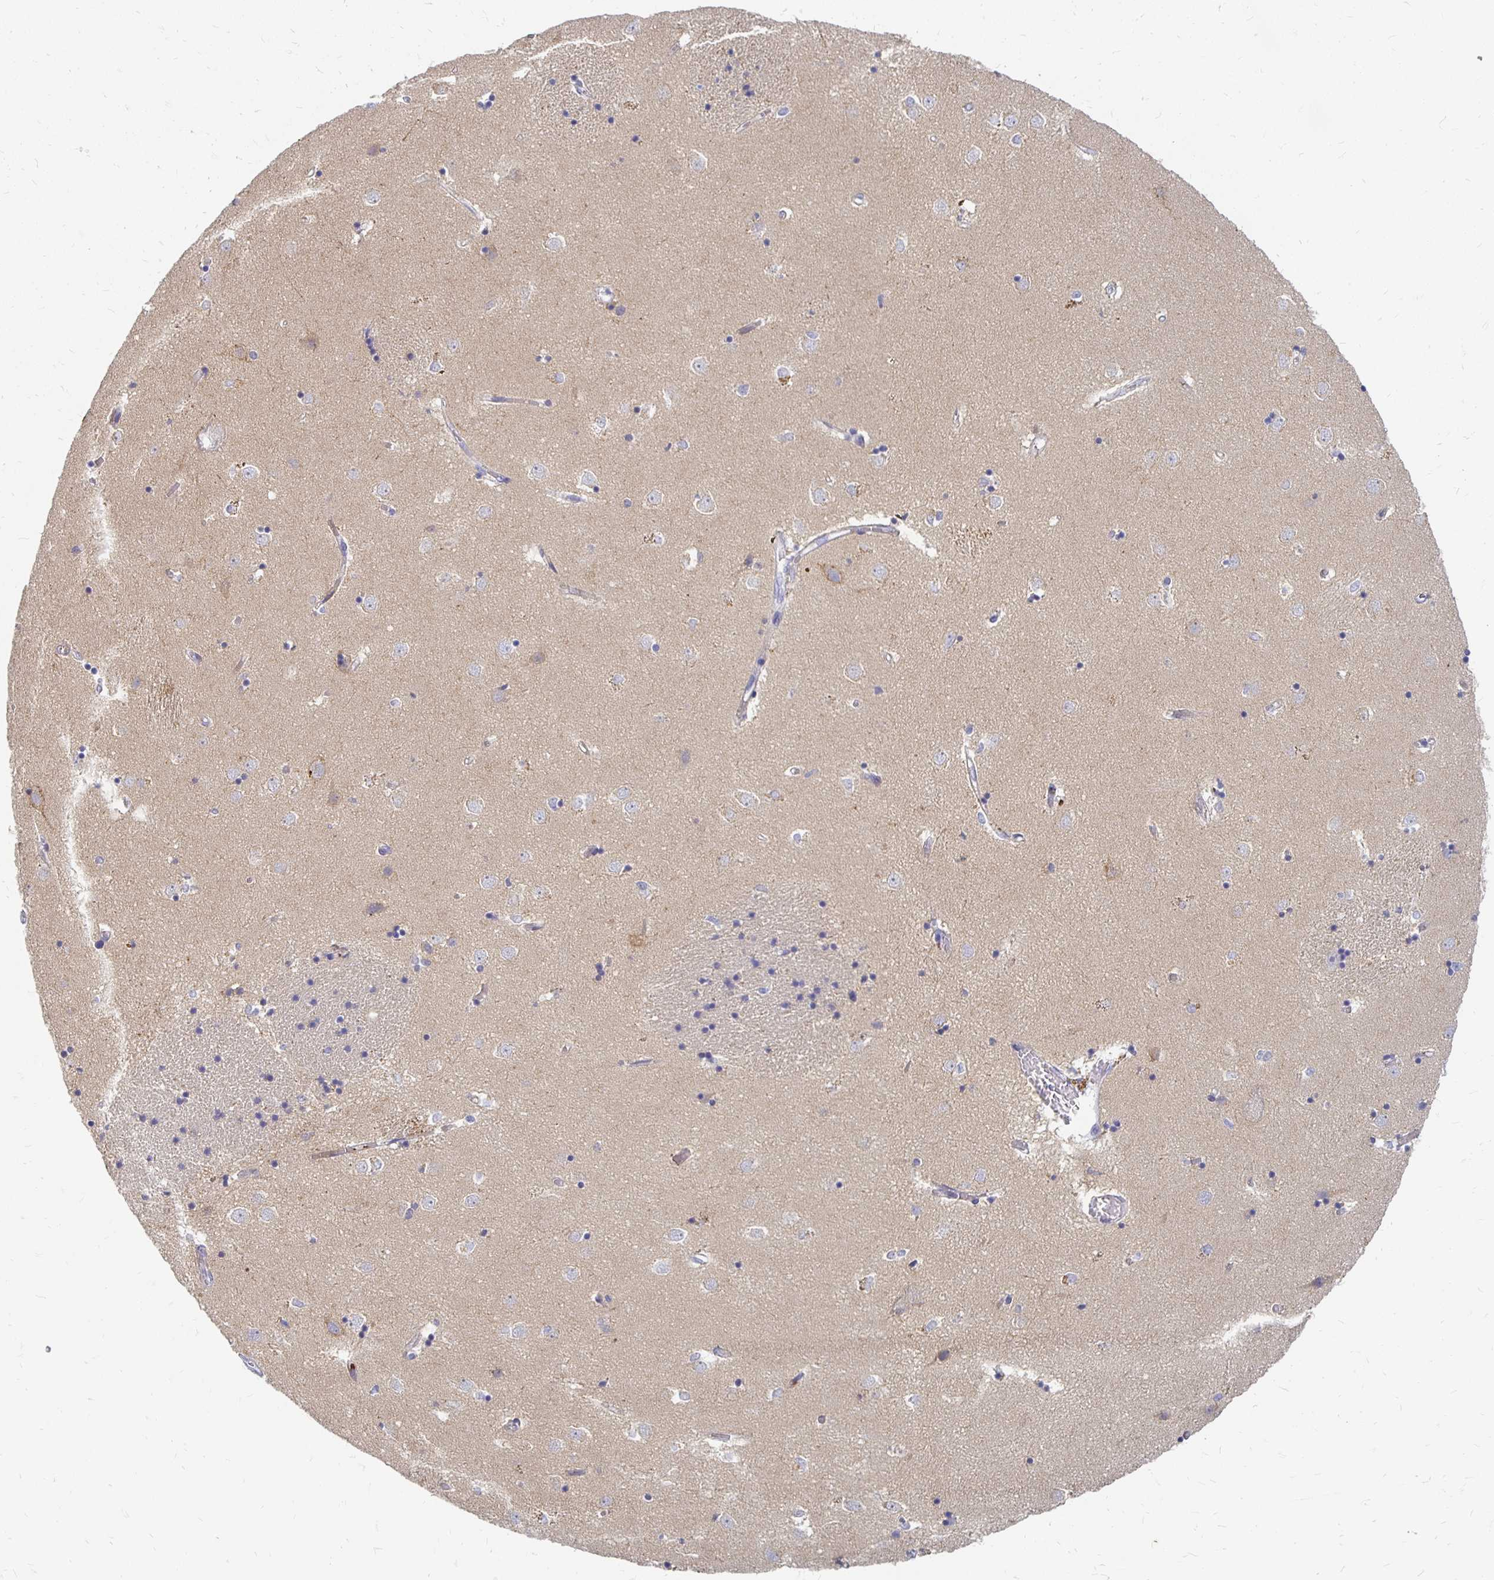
{"staining": {"intensity": "negative", "quantity": "none", "location": "none"}, "tissue": "caudate", "cell_type": "Glial cells", "image_type": "normal", "snomed": [{"axis": "morphology", "description": "Normal tissue, NOS"}, {"axis": "topography", "description": "Lateral ventricle wall"}], "caption": "Glial cells are negative for brown protein staining in benign caudate. (Brightfield microscopy of DAB (3,3'-diaminobenzidine) immunohistochemistry at high magnification).", "gene": "FKRP", "patient": {"sex": "male", "age": 54}}